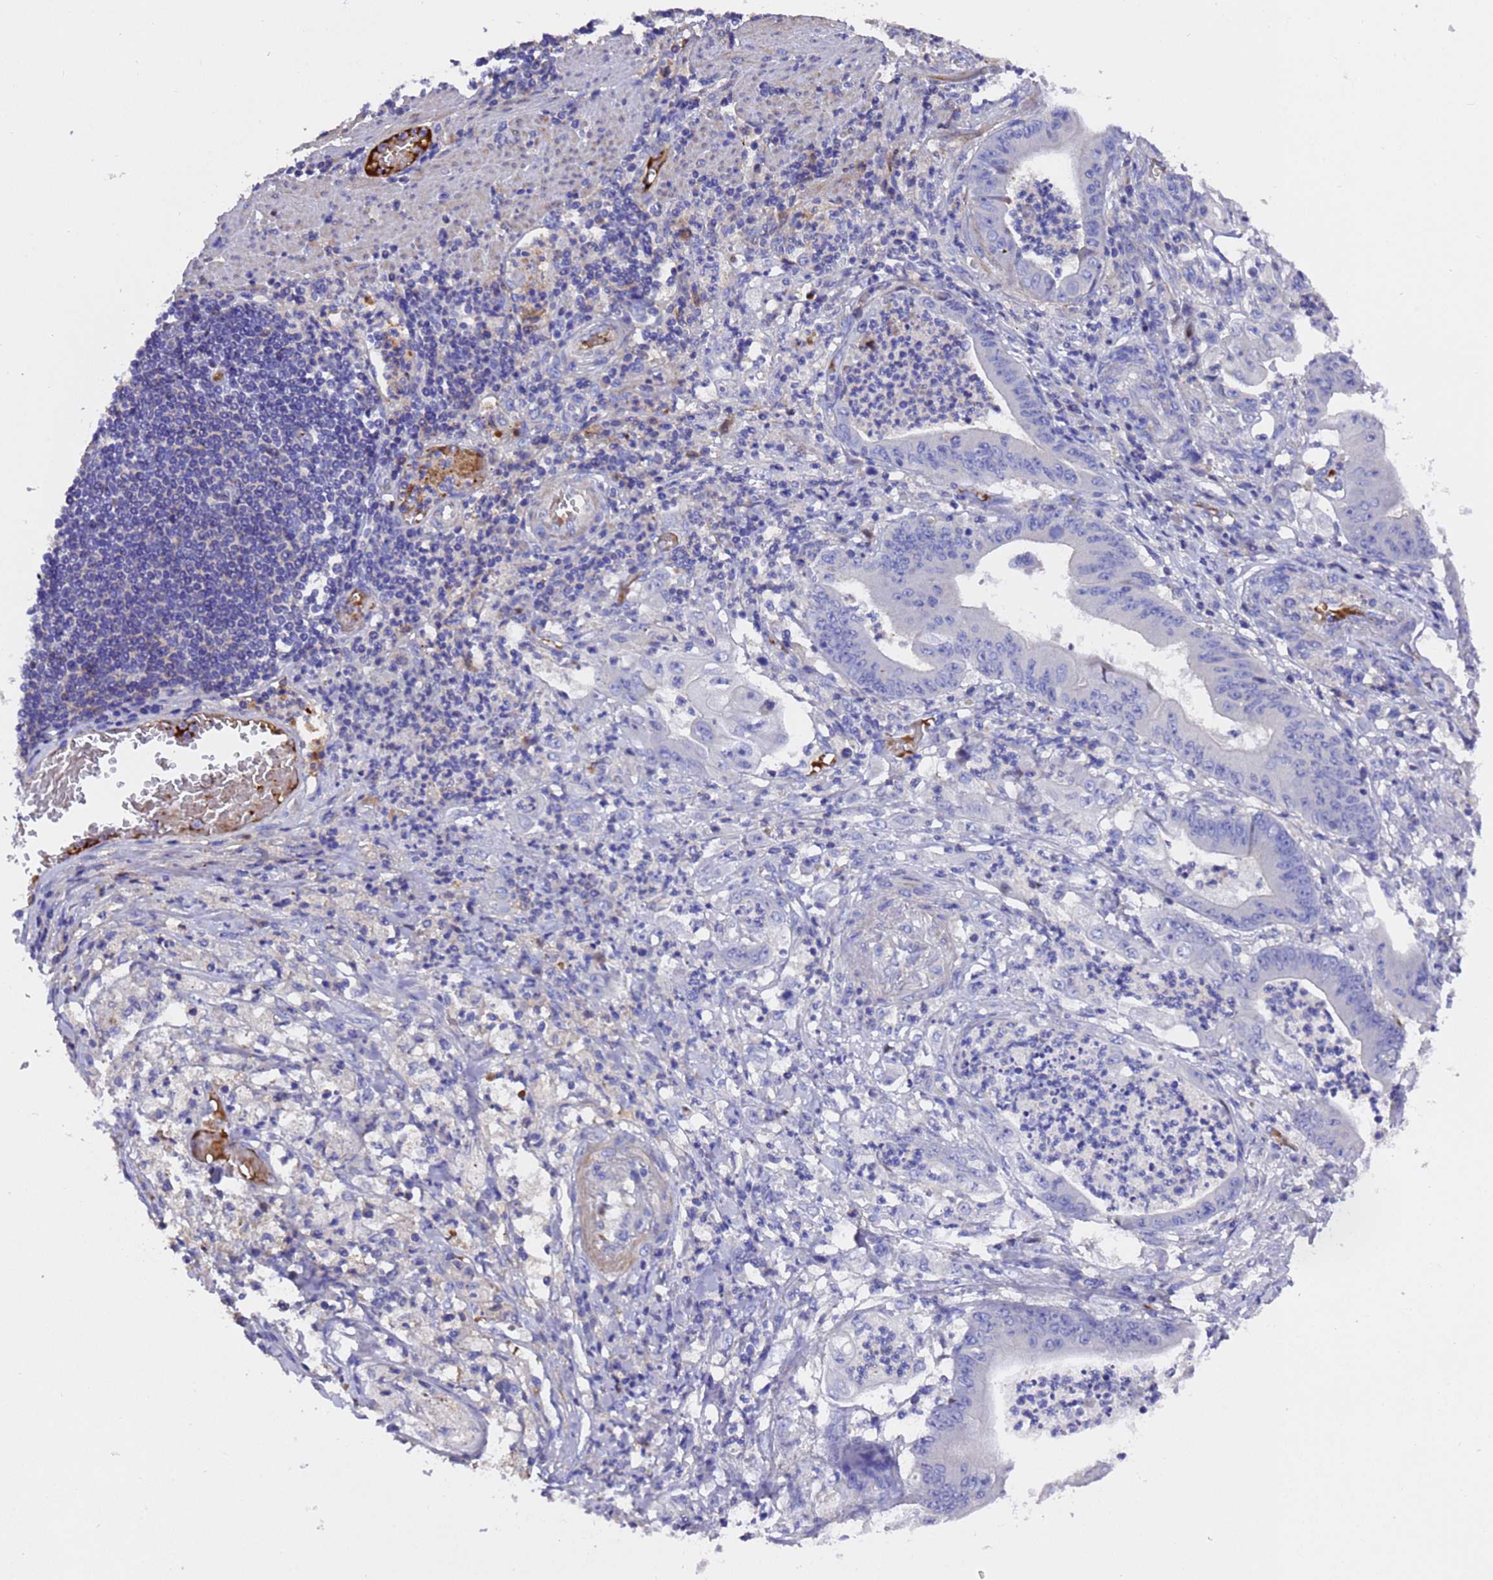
{"staining": {"intensity": "negative", "quantity": "none", "location": "none"}, "tissue": "stomach cancer", "cell_type": "Tumor cells", "image_type": "cancer", "snomed": [{"axis": "morphology", "description": "Adenocarcinoma, NOS"}, {"axis": "topography", "description": "Stomach"}], "caption": "Tumor cells are negative for brown protein staining in stomach cancer (adenocarcinoma).", "gene": "ELP6", "patient": {"sex": "female", "age": 73}}